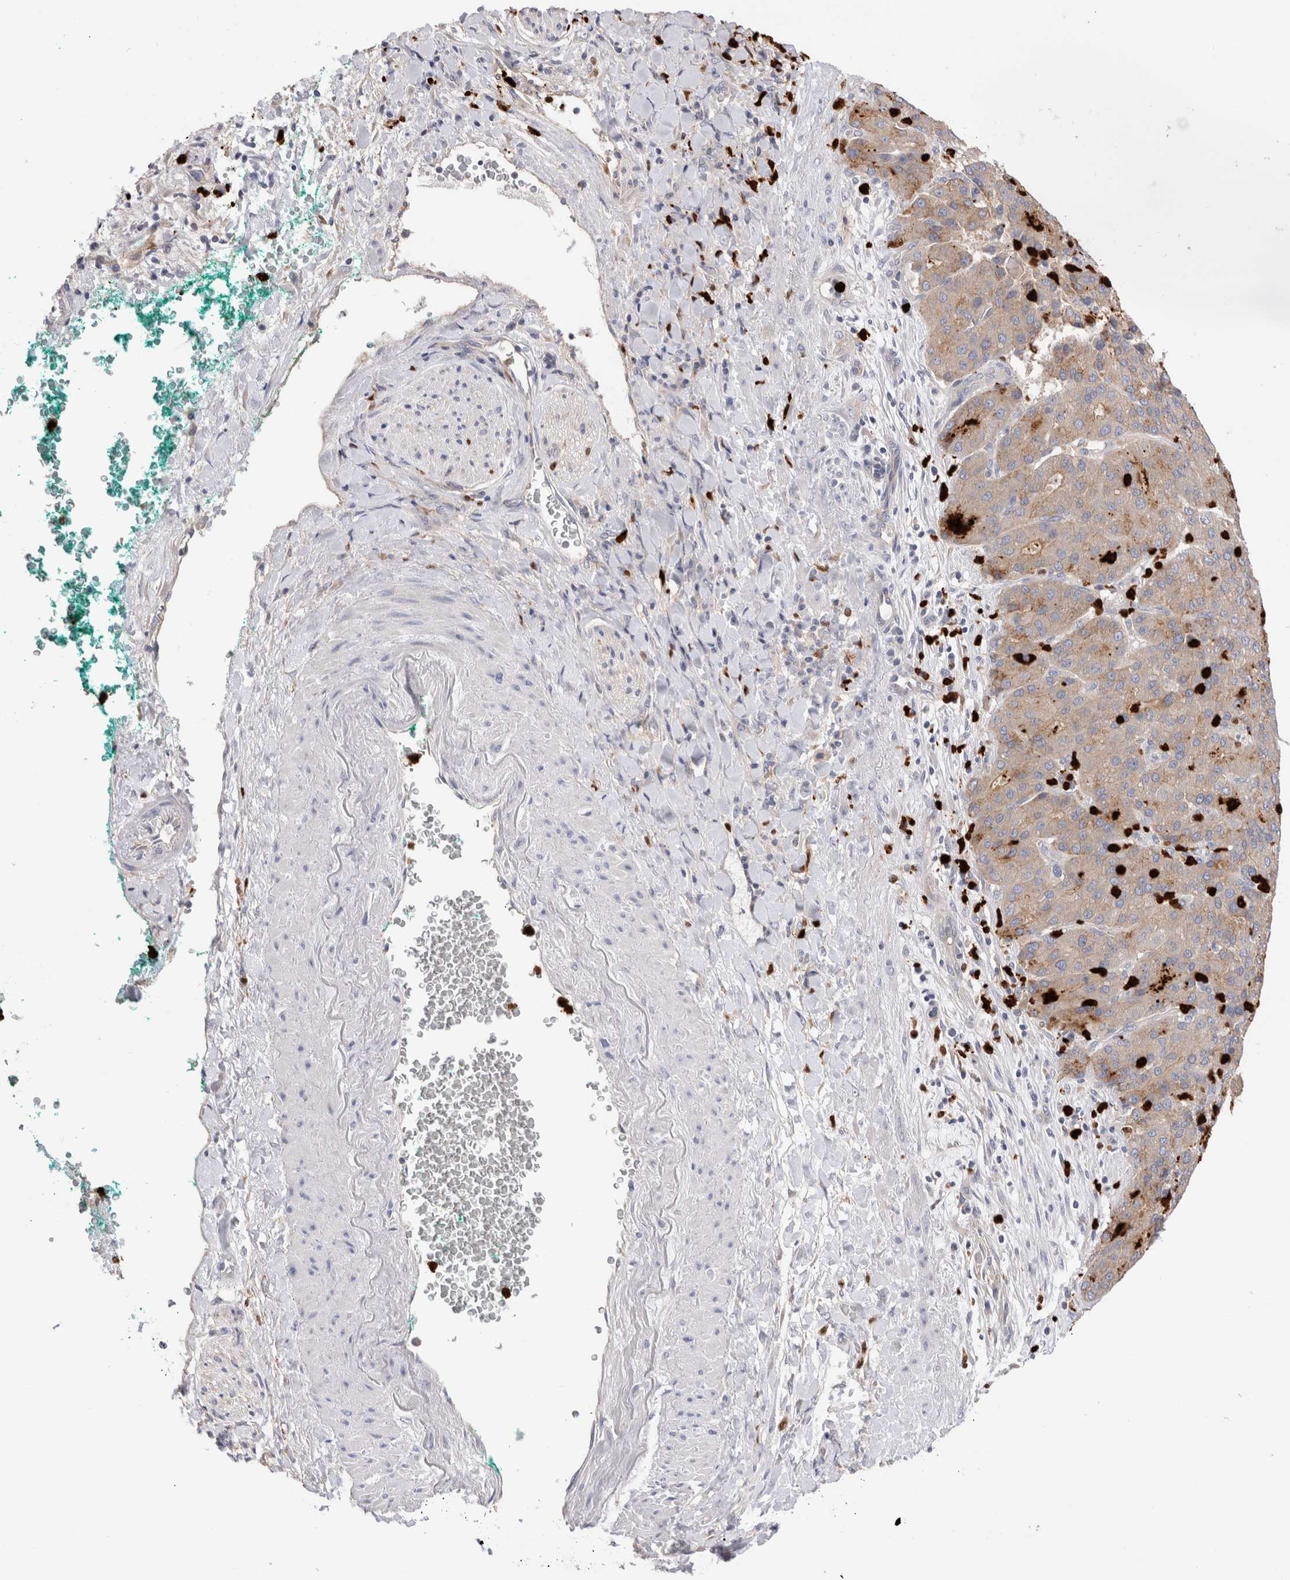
{"staining": {"intensity": "weak", "quantity": "25%-75%", "location": "cytoplasmic/membranous"}, "tissue": "liver cancer", "cell_type": "Tumor cells", "image_type": "cancer", "snomed": [{"axis": "morphology", "description": "Carcinoma, Hepatocellular, NOS"}, {"axis": "topography", "description": "Liver"}], "caption": "Human hepatocellular carcinoma (liver) stained with a brown dye reveals weak cytoplasmic/membranous positive expression in approximately 25%-75% of tumor cells.", "gene": "NXT2", "patient": {"sex": "male", "age": 65}}